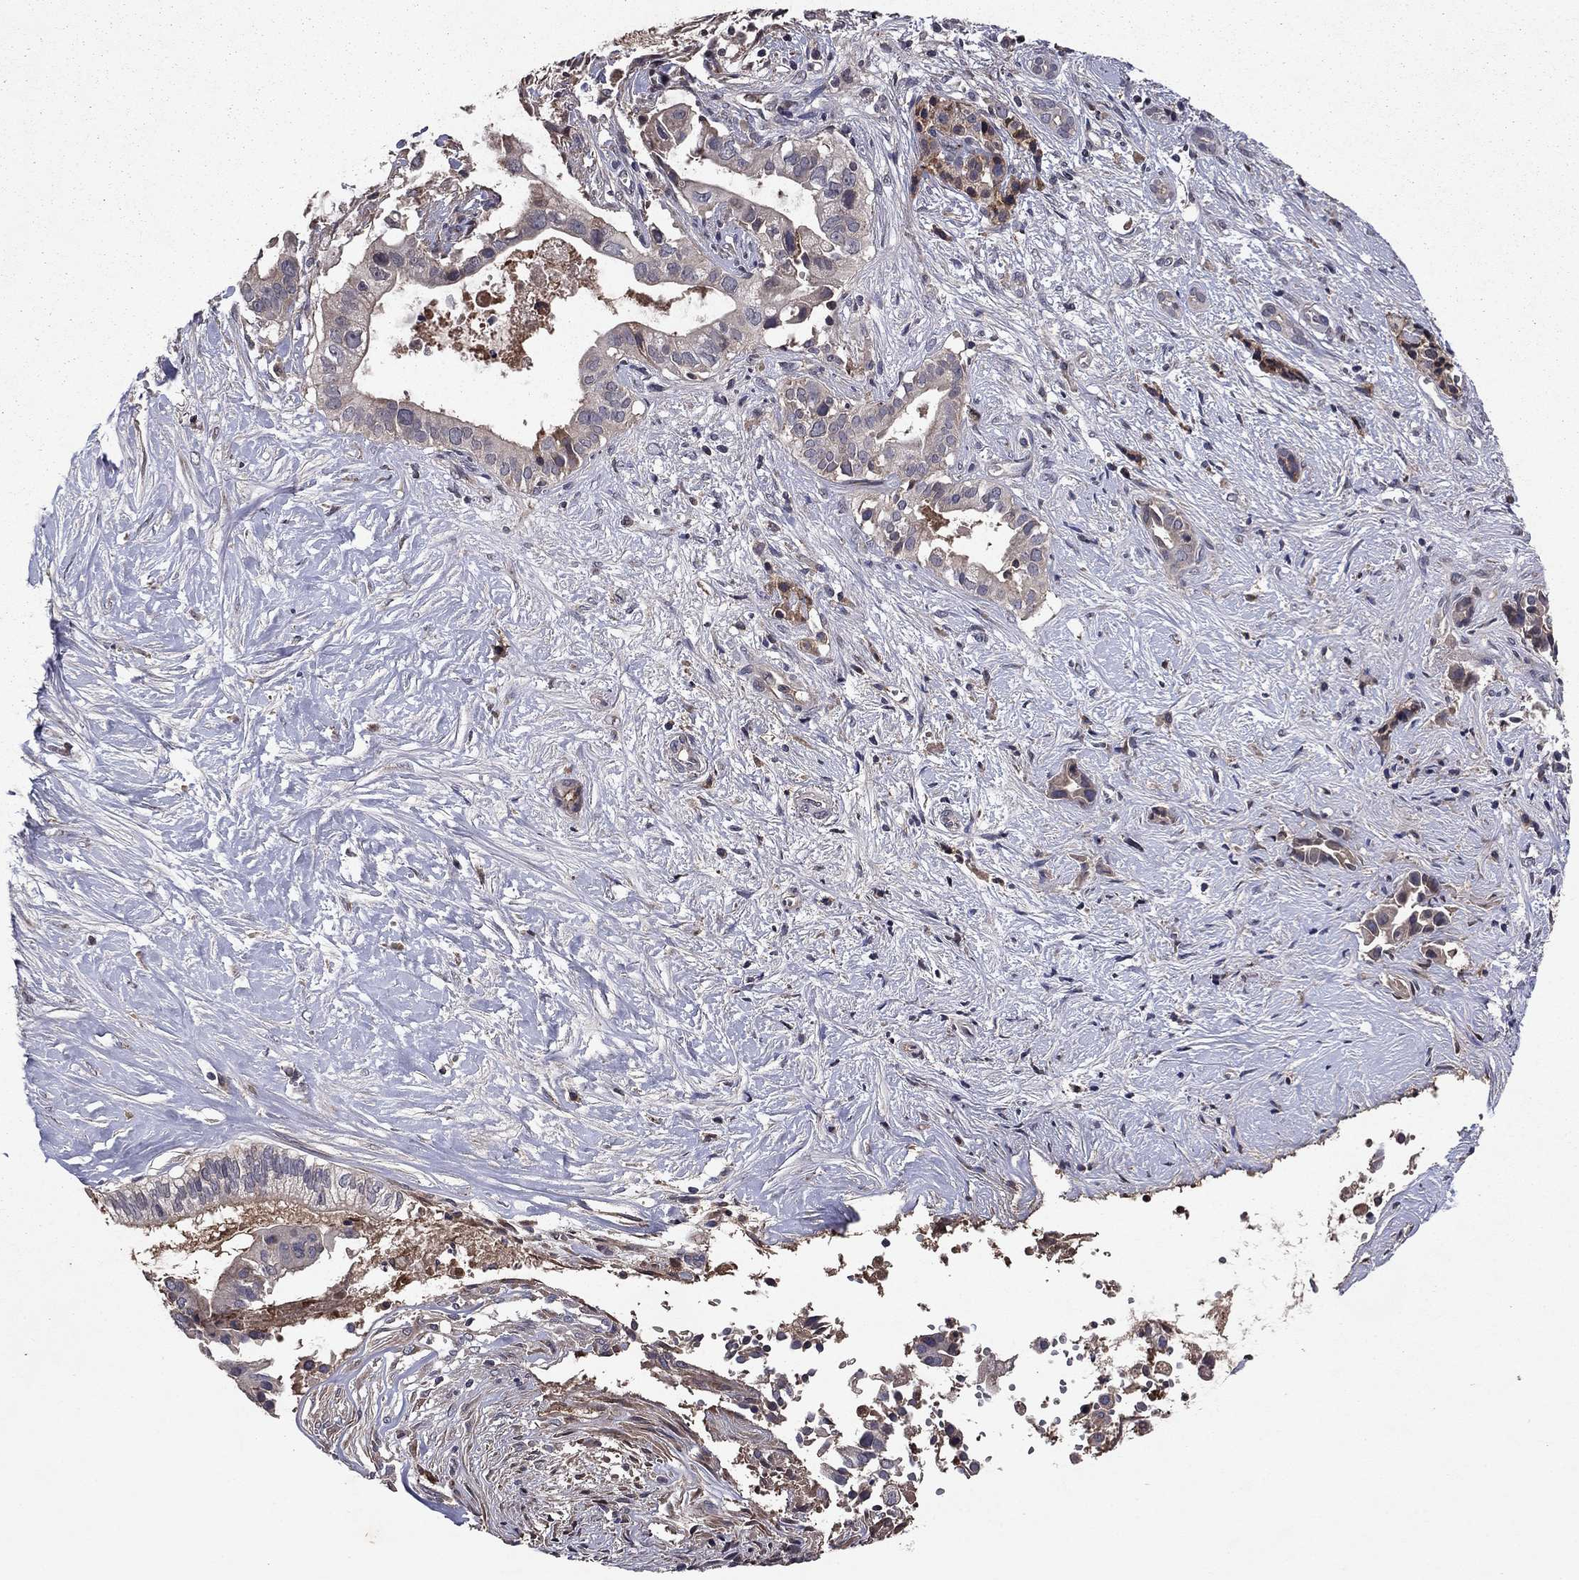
{"staining": {"intensity": "weak", "quantity": "<25%", "location": "cytoplasmic/membranous"}, "tissue": "pancreatic cancer", "cell_type": "Tumor cells", "image_type": "cancer", "snomed": [{"axis": "morphology", "description": "Adenocarcinoma, NOS"}, {"axis": "topography", "description": "Pancreas"}], "caption": "High power microscopy histopathology image of an immunohistochemistry micrograph of adenocarcinoma (pancreatic), revealing no significant expression in tumor cells.", "gene": "PROS1", "patient": {"sex": "male", "age": 61}}